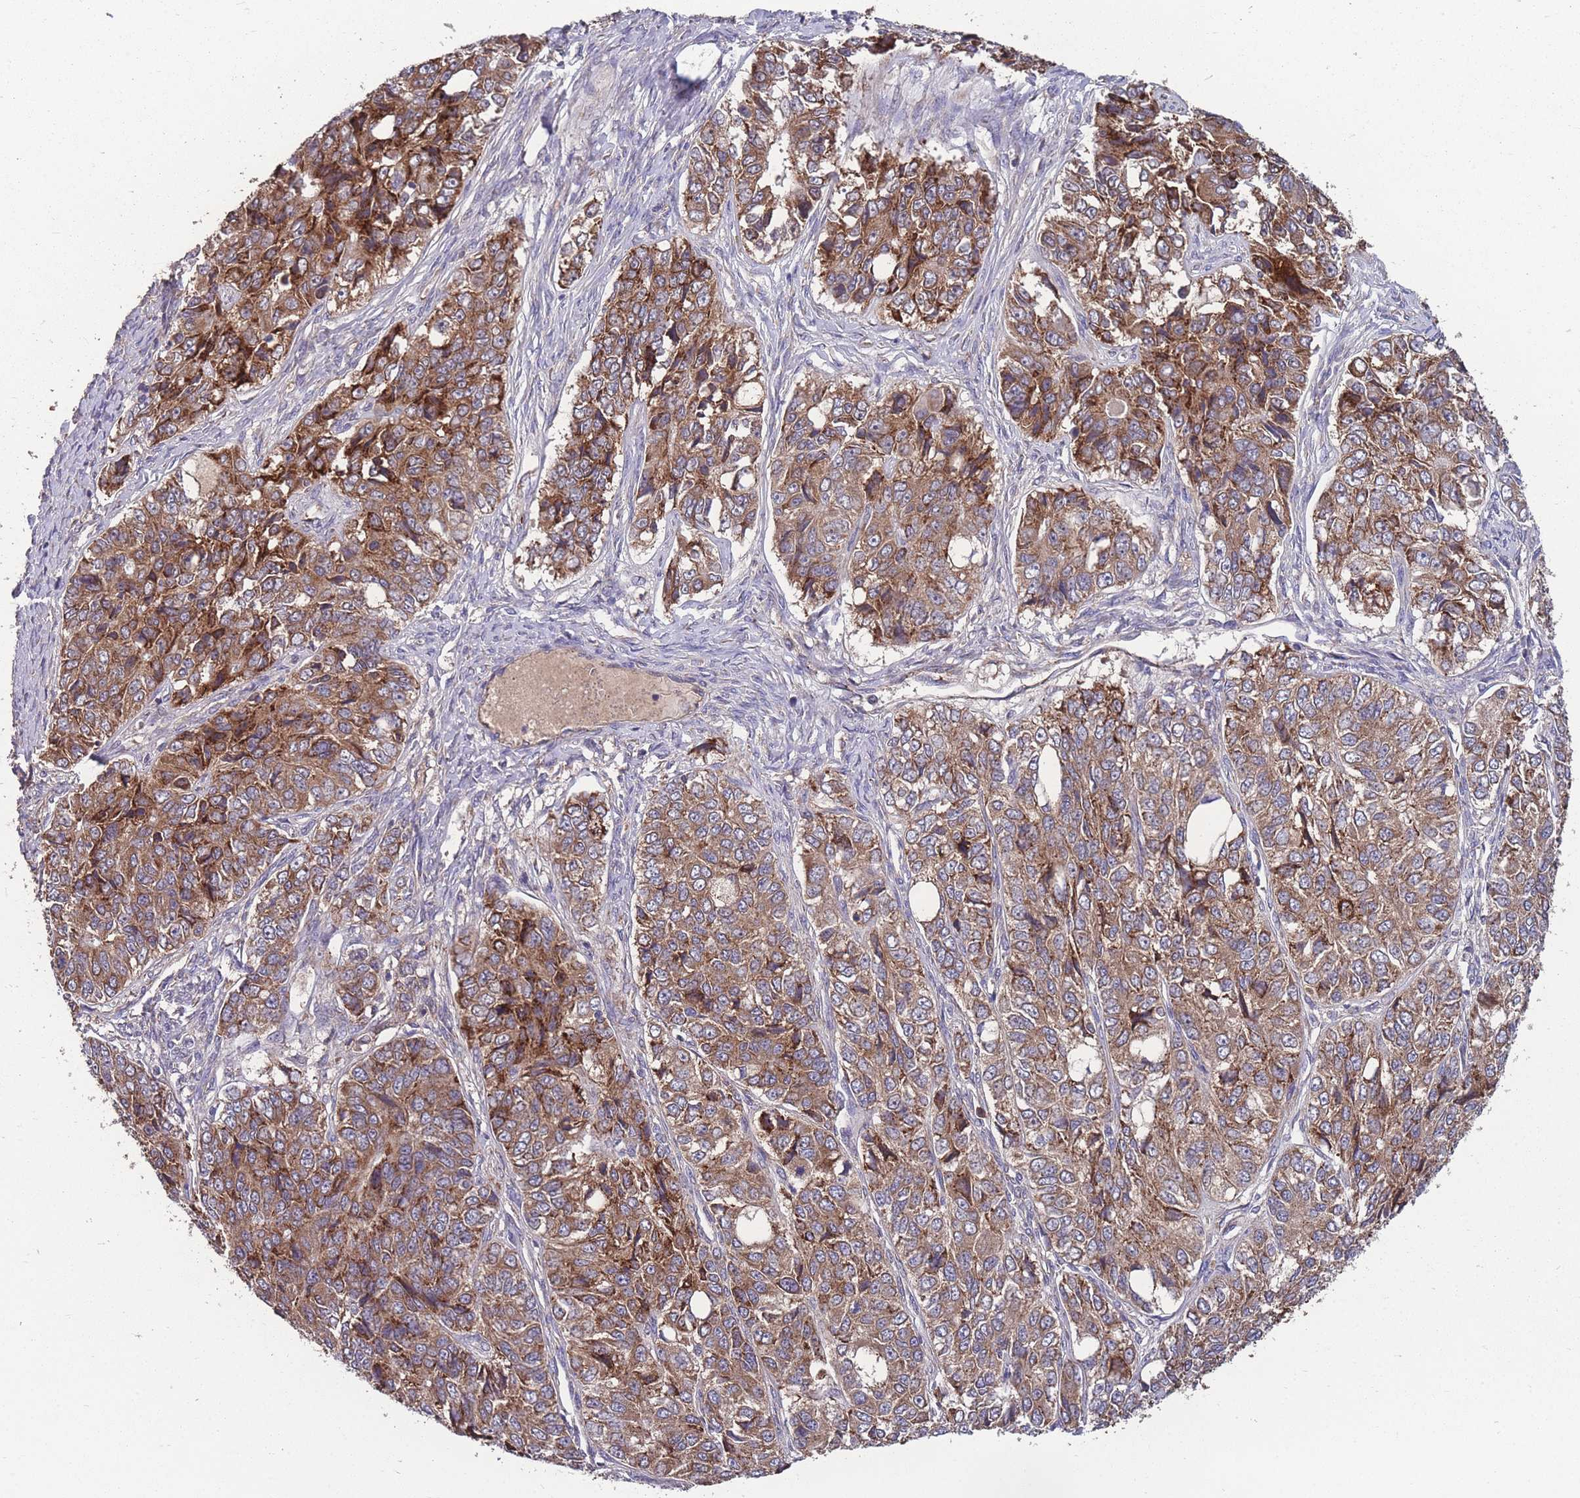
{"staining": {"intensity": "moderate", "quantity": ">75%", "location": "cytoplasmic/membranous"}, "tissue": "ovarian cancer", "cell_type": "Tumor cells", "image_type": "cancer", "snomed": [{"axis": "morphology", "description": "Carcinoma, endometroid"}, {"axis": "topography", "description": "Ovary"}], "caption": "High-magnification brightfield microscopy of endometroid carcinoma (ovarian) stained with DAB (3,3'-diaminobenzidine) (brown) and counterstained with hematoxylin (blue). tumor cells exhibit moderate cytoplasmic/membranous staining is seen in about>75% of cells. The protein of interest is stained brown, and the nuclei are stained in blue (DAB (3,3'-diaminobenzidine) IHC with brightfield microscopy, high magnification).", "gene": "STIM2", "patient": {"sex": "female", "age": 51}}